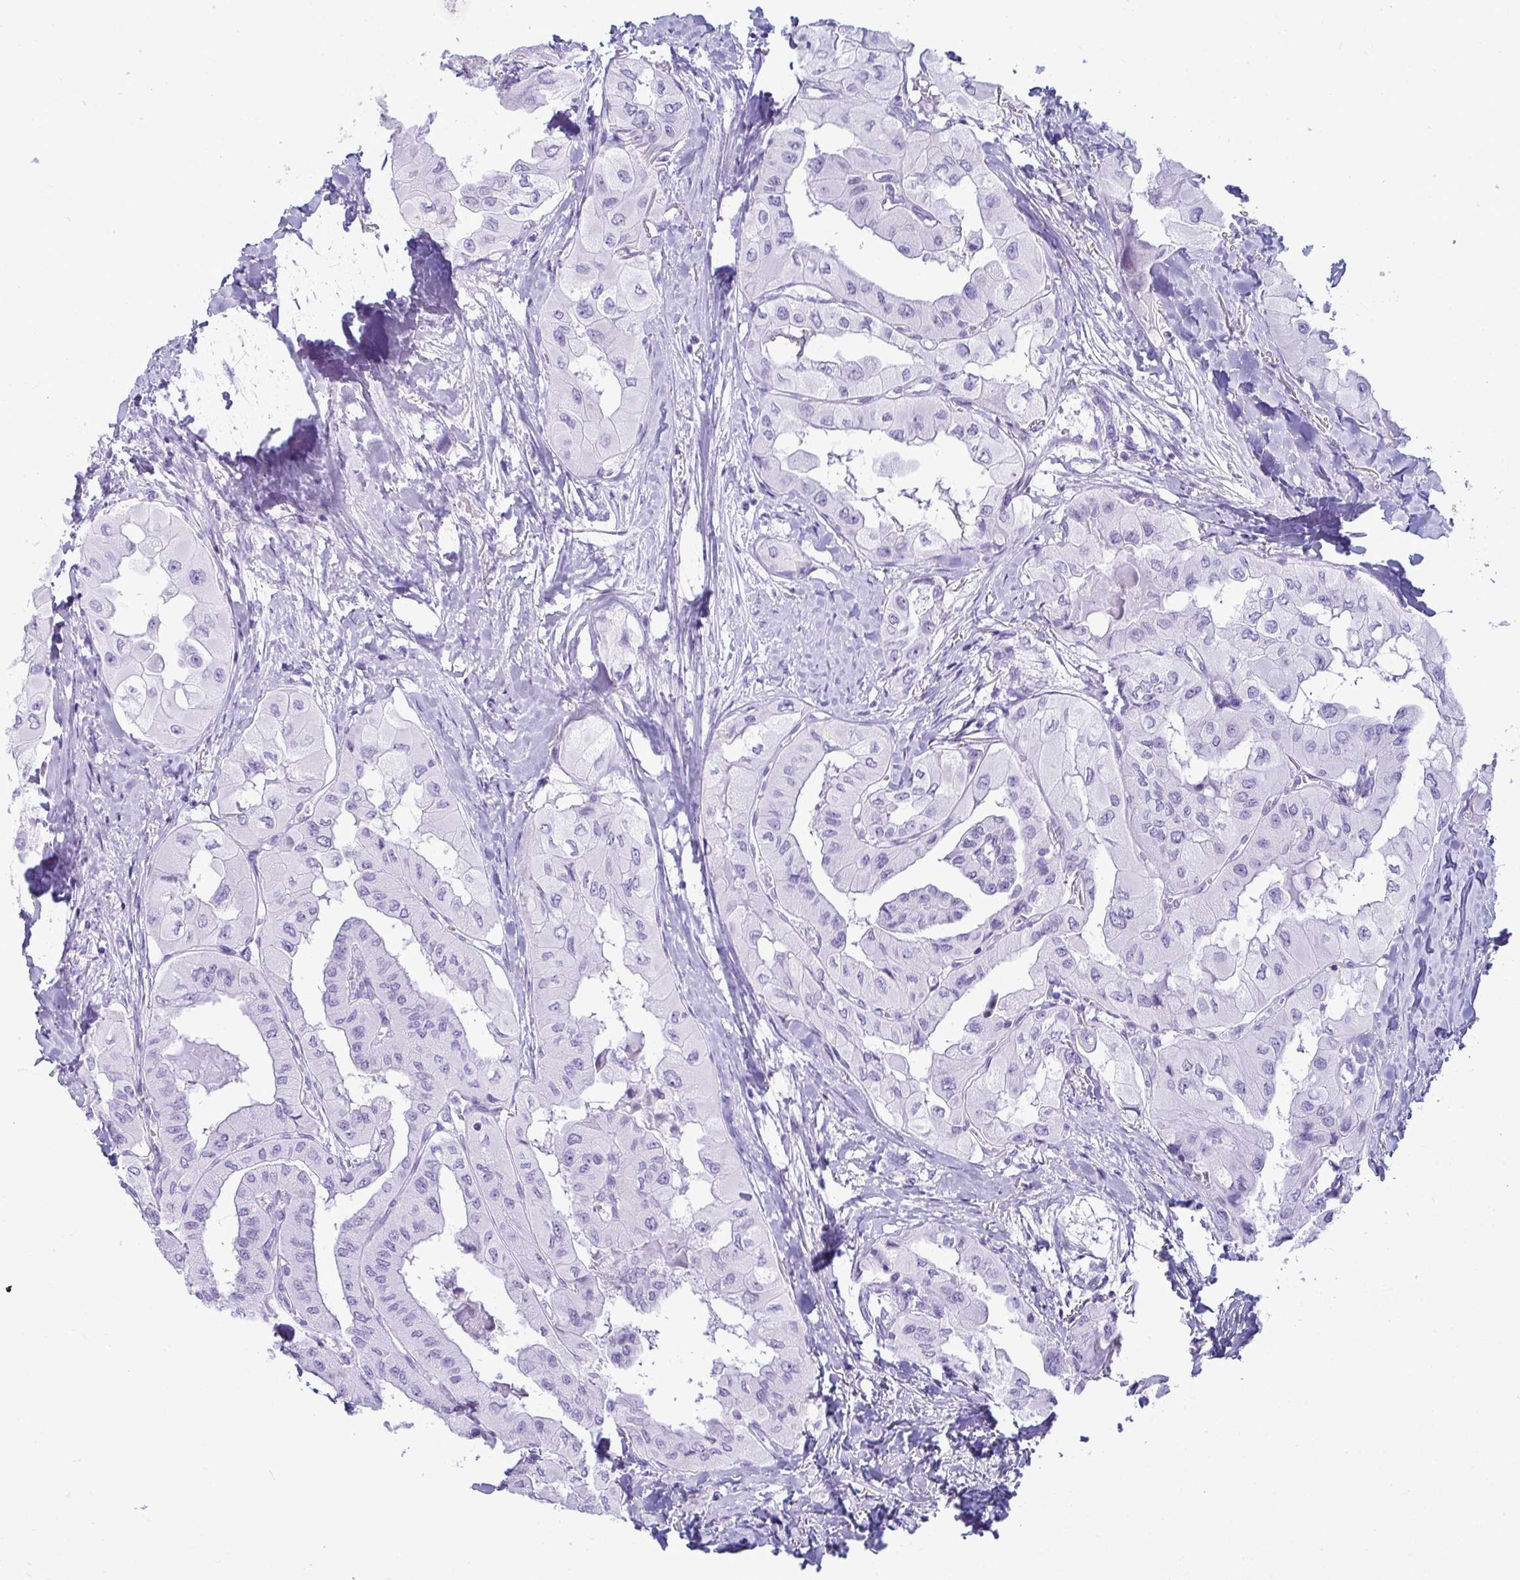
{"staining": {"intensity": "negative", "quantity": "none", "location": "none"}, "tissue": "thyroid cancer", "cell_type": "Tumor cells", "image_type": "cancer", "snomed": [{"axis": "morphology", "description": "Normal tissue, NOS"}, {"axis": "morphology", "description": "Papillary adenocarcinoma, NOS"}, {"axis": "topography", "description": "Thyroid gland"}], "caption": "A micrograph of thyroid cancer (papillary adenocarcinoma) stained for a protein exhibits no brown staining in tumor cells.", "gene": "CLGN", "patient": {"sex": "female", "age": 59}}